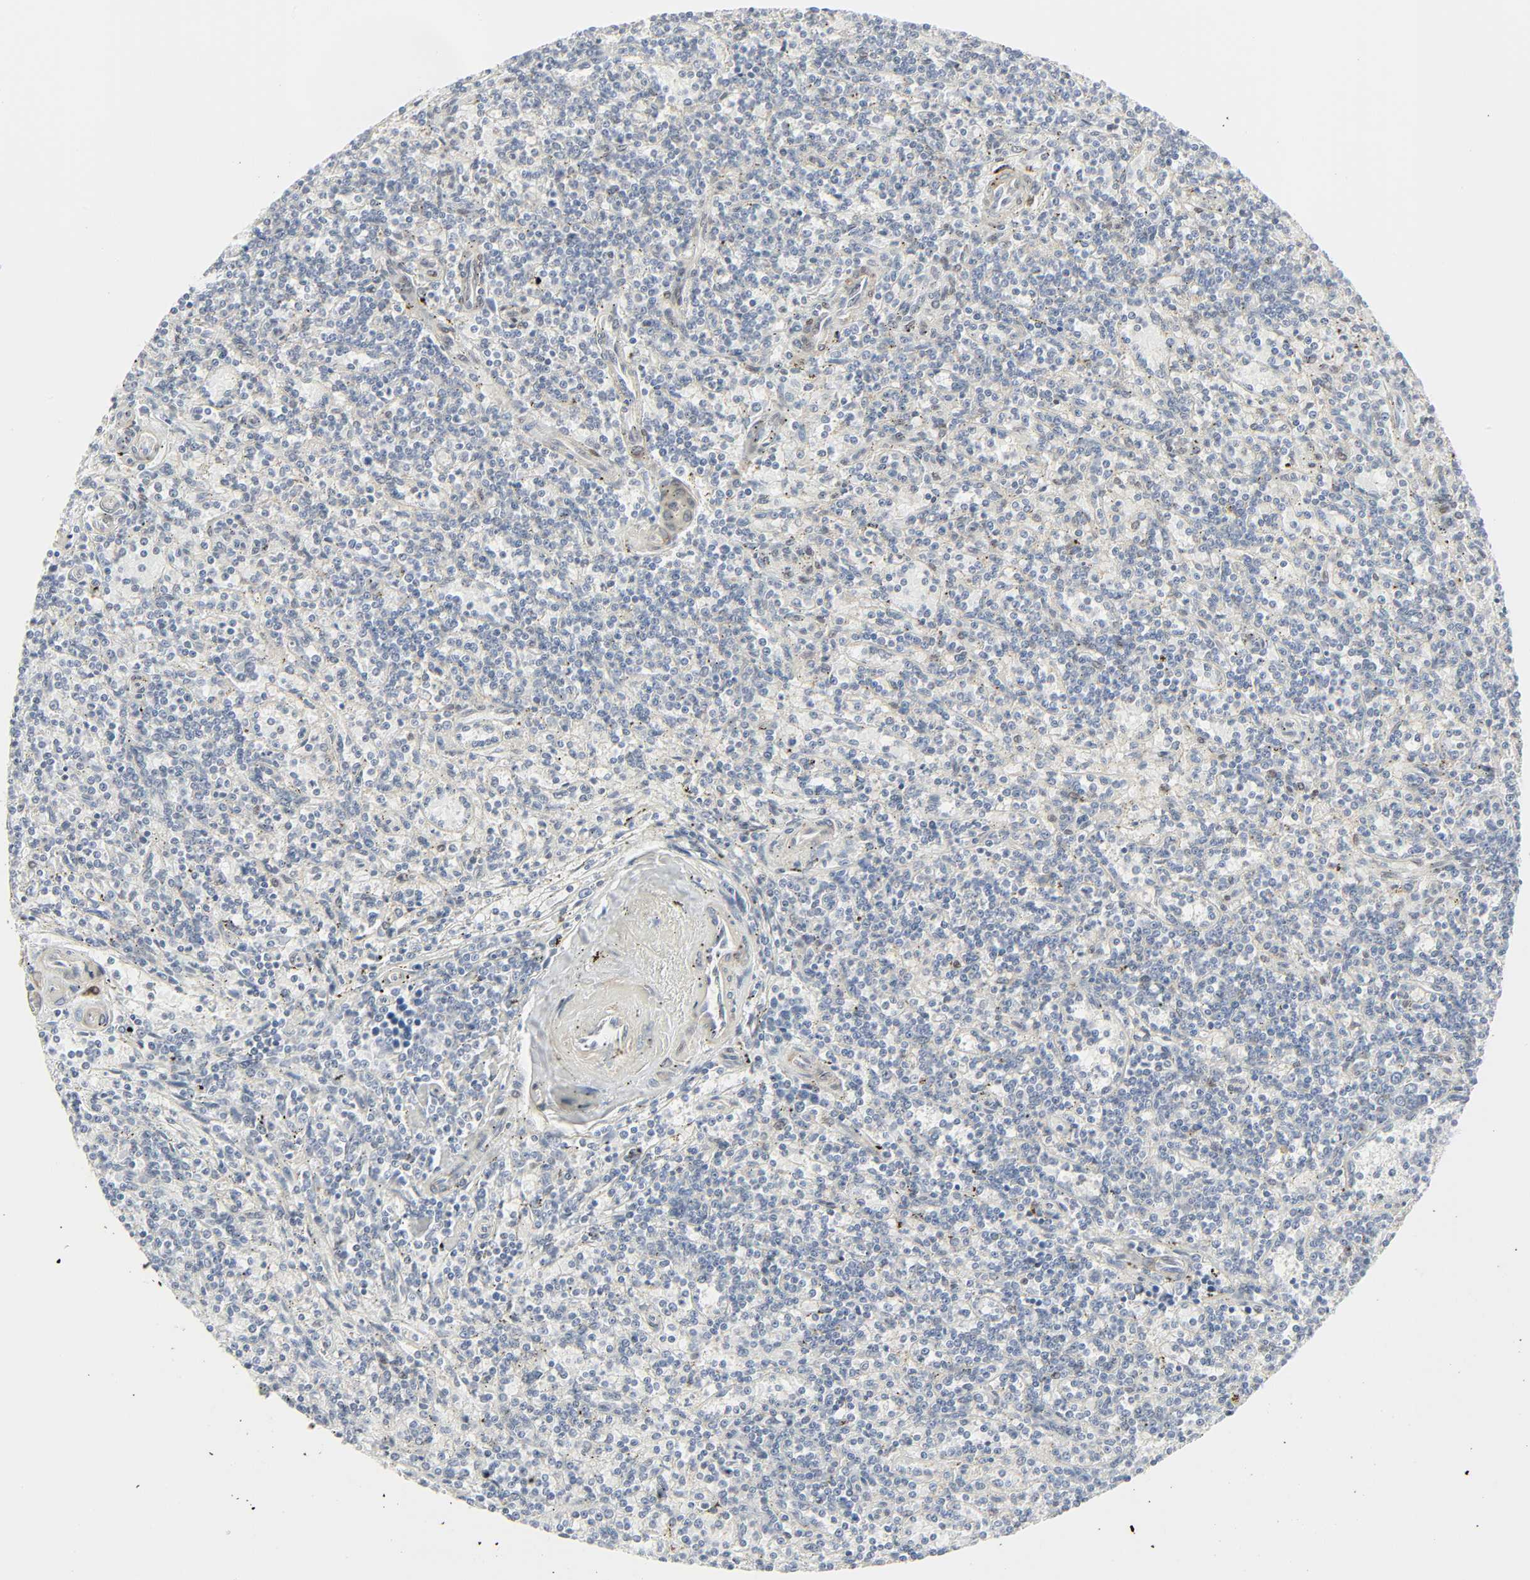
{"staining": {"intensity": "negative", "quantity": "none", "location": "none"}, "tissue": "lymphoma", "cell_type": "Tumor cells", "image_type": "cancer", "snomed": [{"axis": "morphology", "description": "Malignant lymphoma, non-Hodgkin's type, Low grade"}, {"axis": "topography", "description": "Spleen"}], "caption": "There is no significant staining in tumor cells of malignant lymphoma, non-Hodgkin's type (low-grade). (DAB (3,3'-diaminobenzidine) immunohistochemistry visualized using brightfield microscopy, high magnification).", "gene": "ZBTB16", "patient": {"sex": "male", "age": 73}}